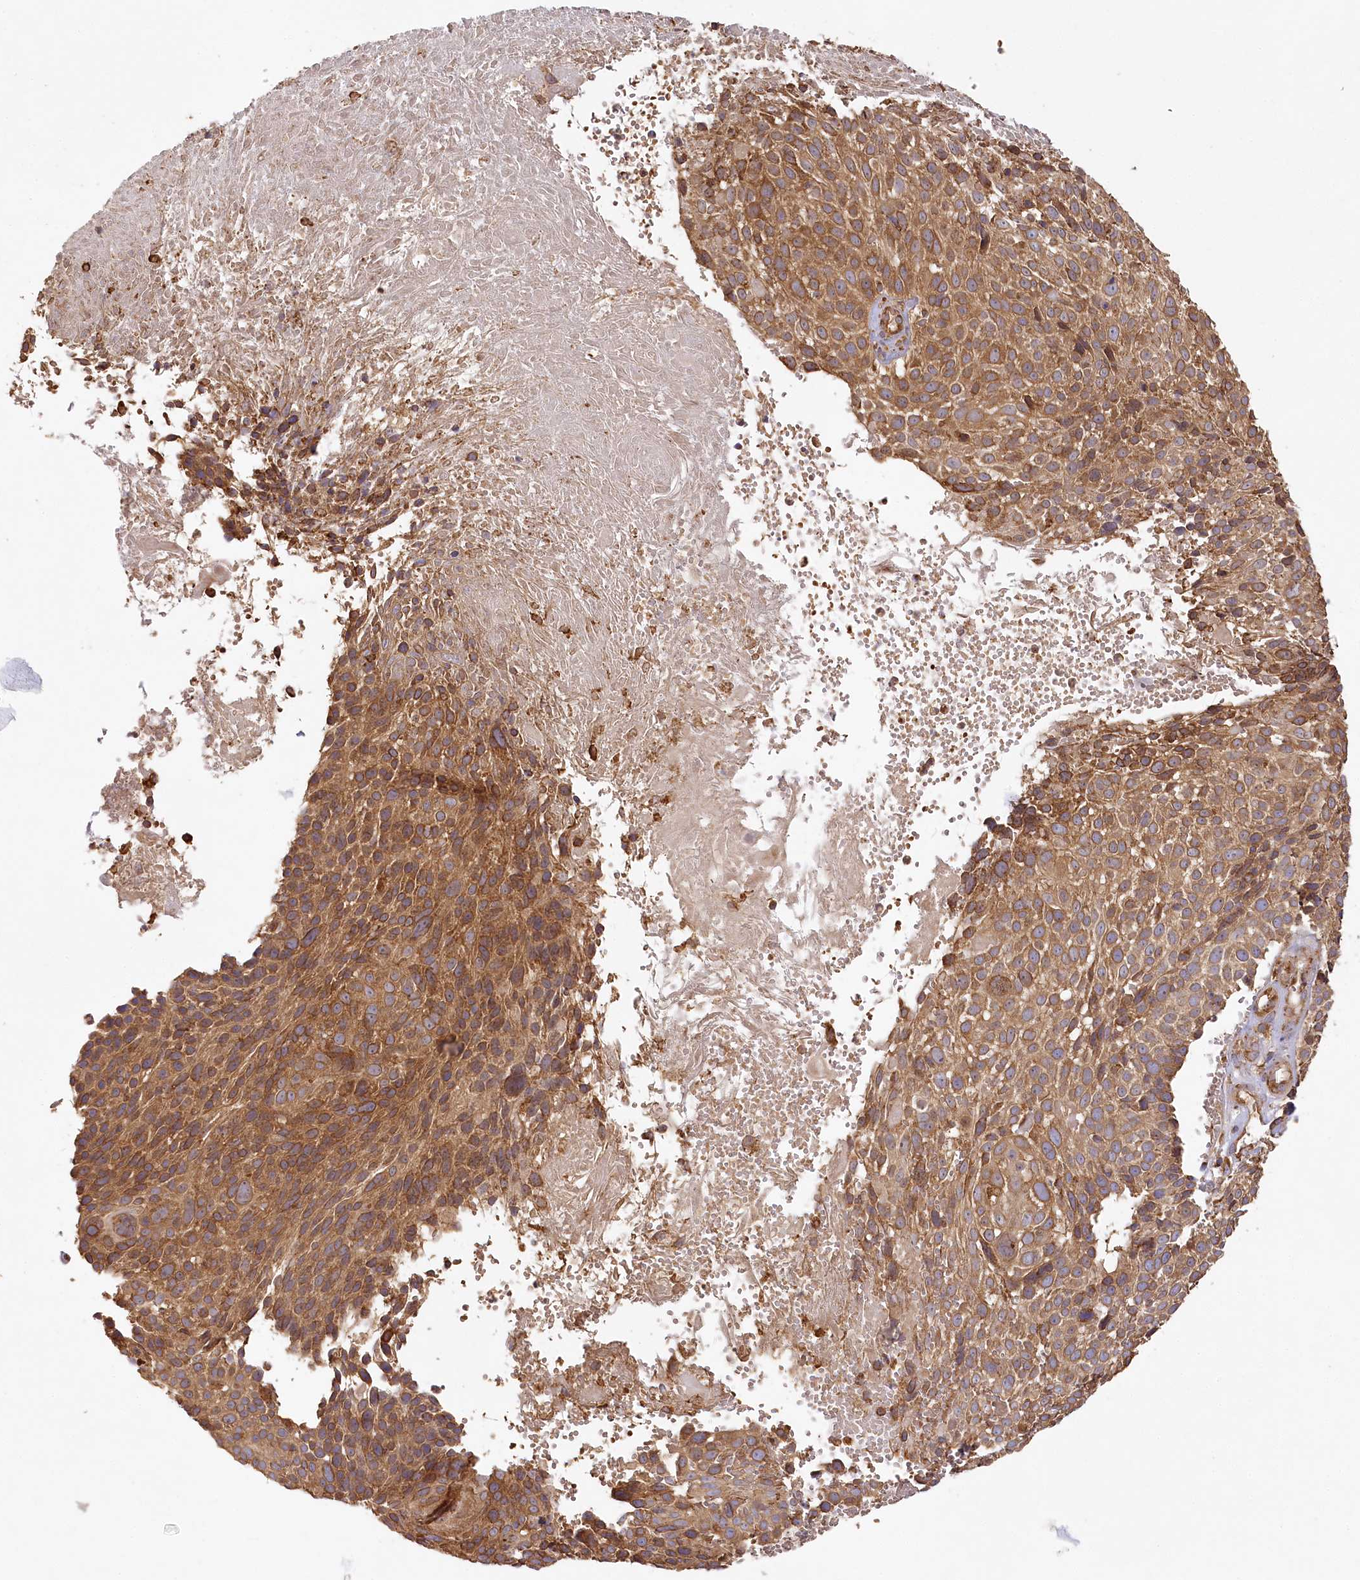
{"staining": {"intensity": "strong", "quantity": ">75%", "location": "cytoplasmic/membranous"}, "tissue": "cervical cancer", "cell_type": "Tumor cells", "image_type": "cancer", "snomed": [{"axis": "morphology", "description": "Squamous cell carcinoma, NOS"}, {"axis": "topography", "description": "Cervix"}], "caption": "Strong cytoplasmic/membranous staining is identified in about >75% of tumor cells in squamous cell carcinoma (cervical).", "gene": "ACAP2", "patient": {"sex": "female", "age": 74}}